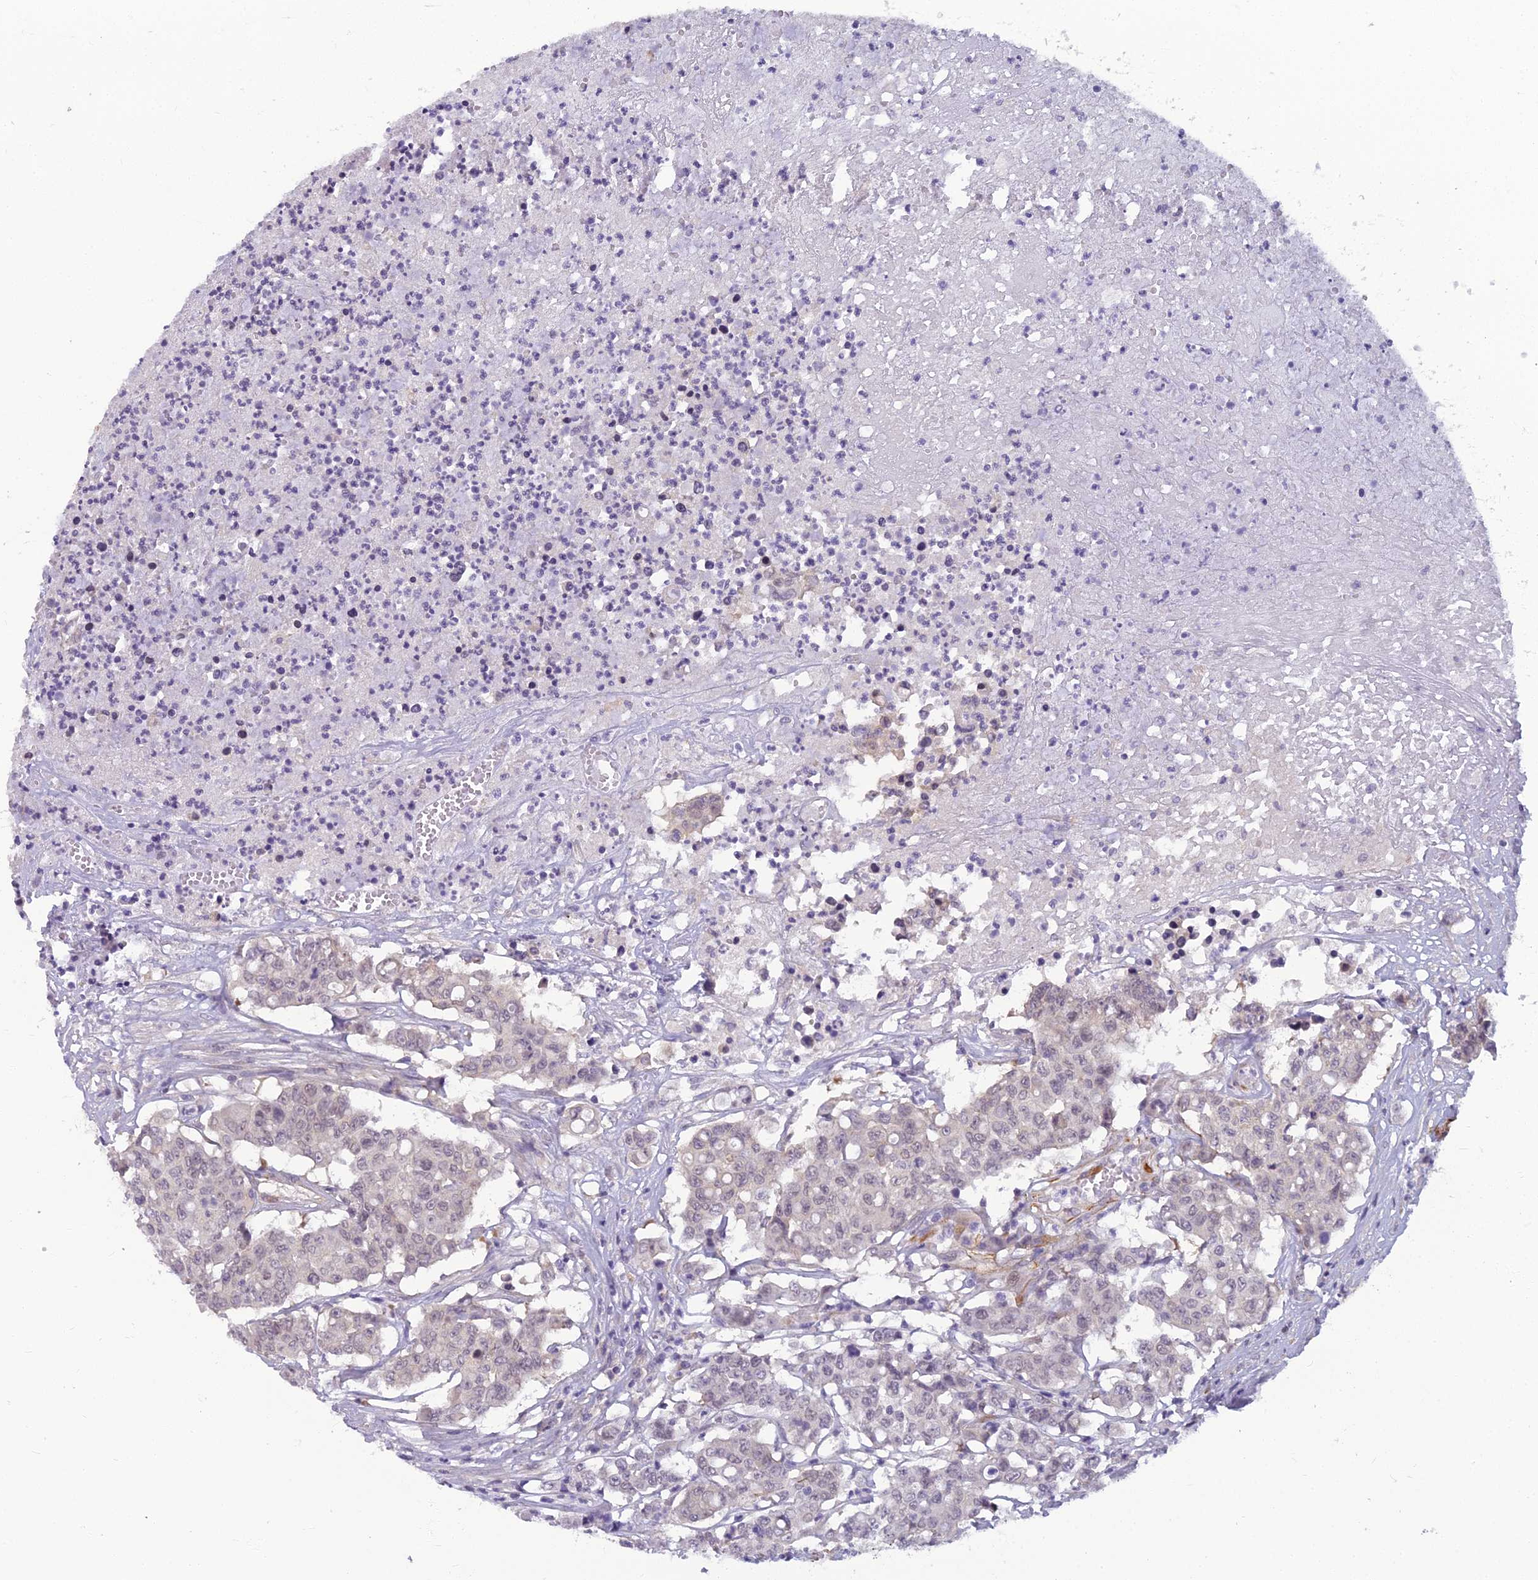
{"staining": {"intensity": "negative", "quantity": "none", "location": "none"}, "tissue": "colorectal cancer", "cell_type": "Tumor cells", "image_type": "cancer", "snomed": [{"axis": "morphology", "description": "Adenocarcinoma, NOS"}, {"axis": "topography", "description": "Colon"}], "caption": "High power microscopy micrograph of an IHC photomicrograph of colorectal cancer (adenocarcinoma), revealing no significant staining in tumor cells.", "gene": "RGL3", "patient": {"sex": "male", "age": 51}}